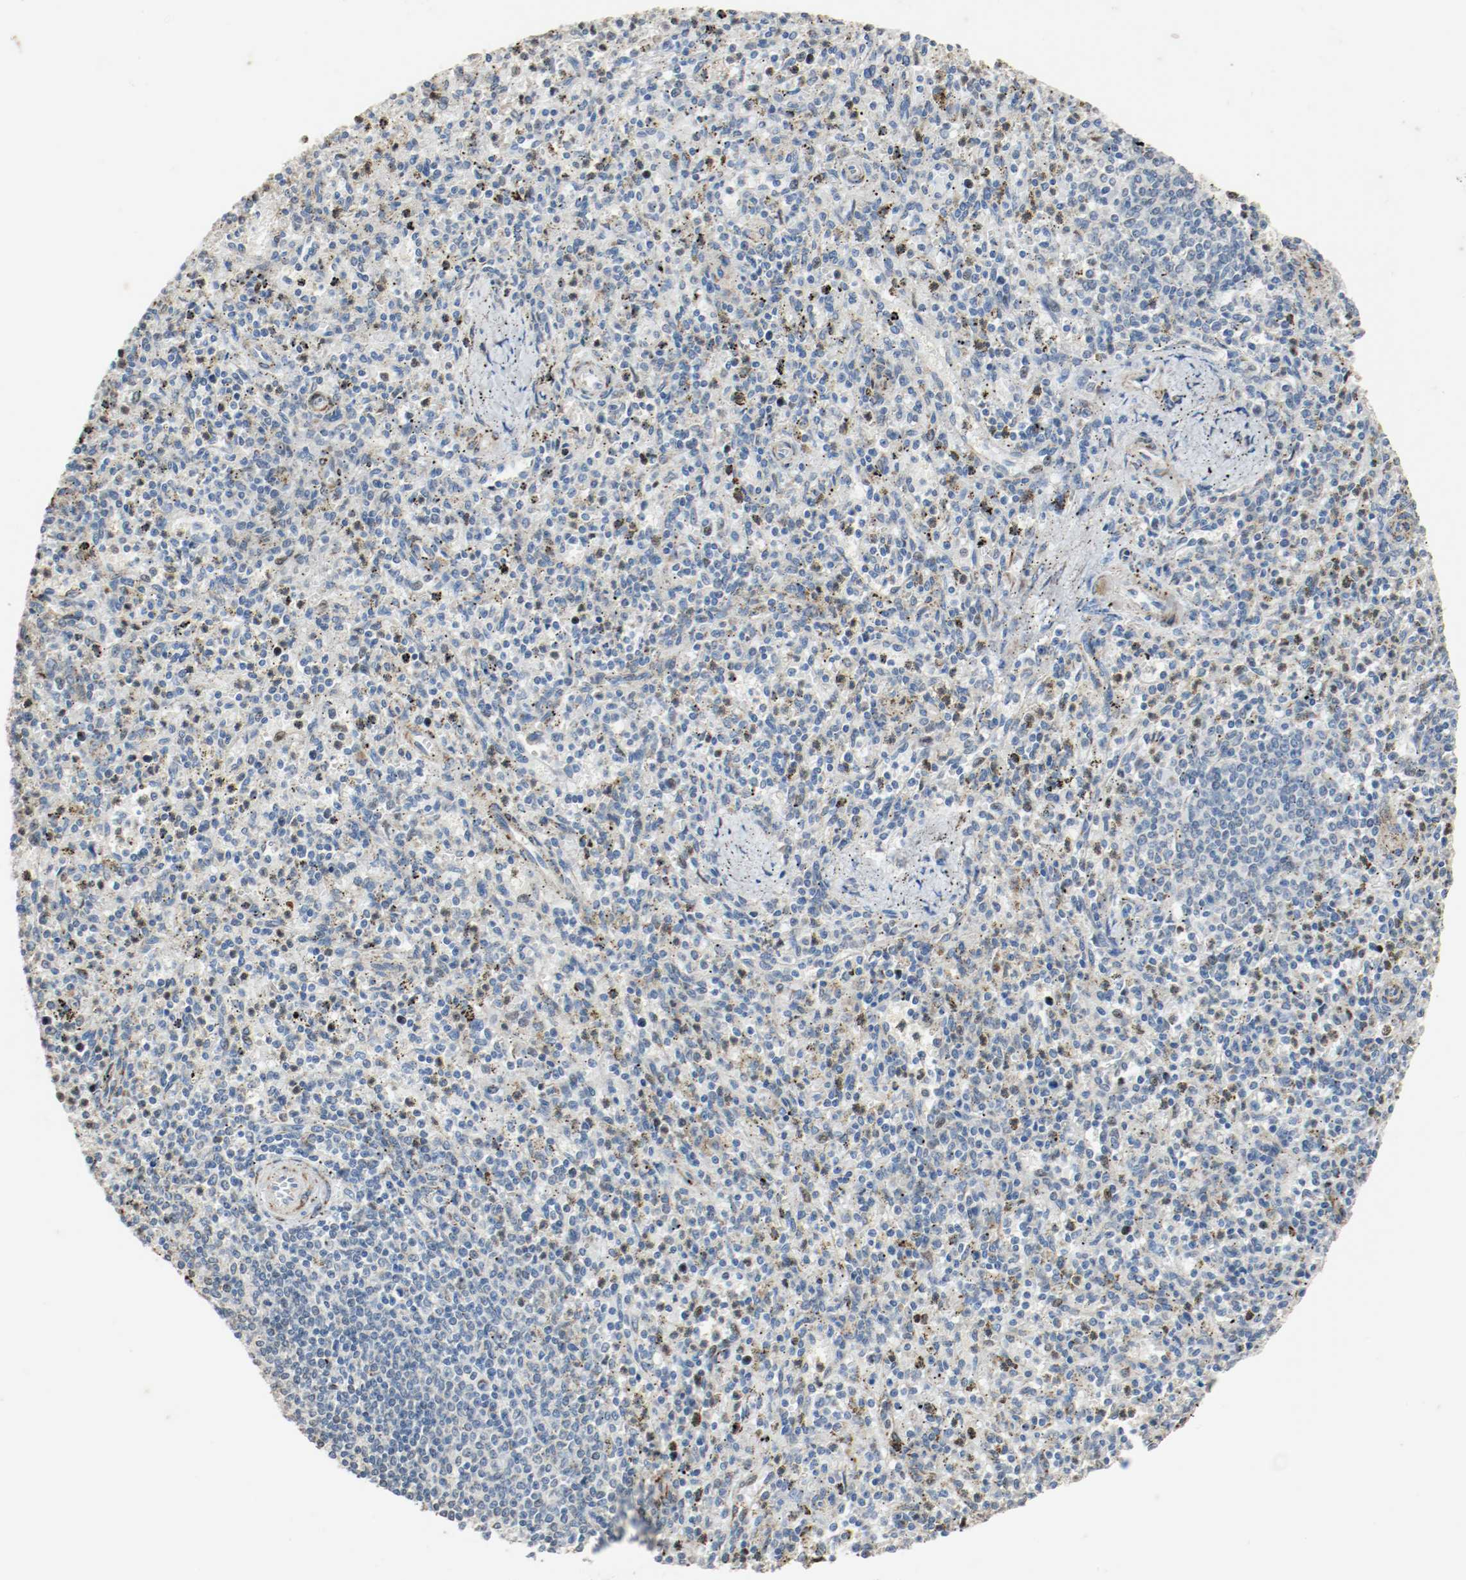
{"staining": {"intensity": "moderate", "quantity": "<25%", "location": "cytoplasmic/membranous,nuclear"}, "tissue": "spleen", "cell_type": "Cells in red pulp", "image_type": "normal", "snomed": [{"axis": "morphology", "description": "Normal tissue, NOS"}, {"axis": "topography", "description": "Spleen"}], "caption": "The immunohistochemical stain highlights moderate cytoplasmic/membranous,nuclear staining in cells in red pulp of normal spleen. The staining is performed using DAB (3,3'-diaminobenzidine) brown chromogen to label protein expression. The nuclei are counter-stained blue using hematoxylin.", "gene": "ALDH4A1", "patient": {"sex": "male", "age": 72}}